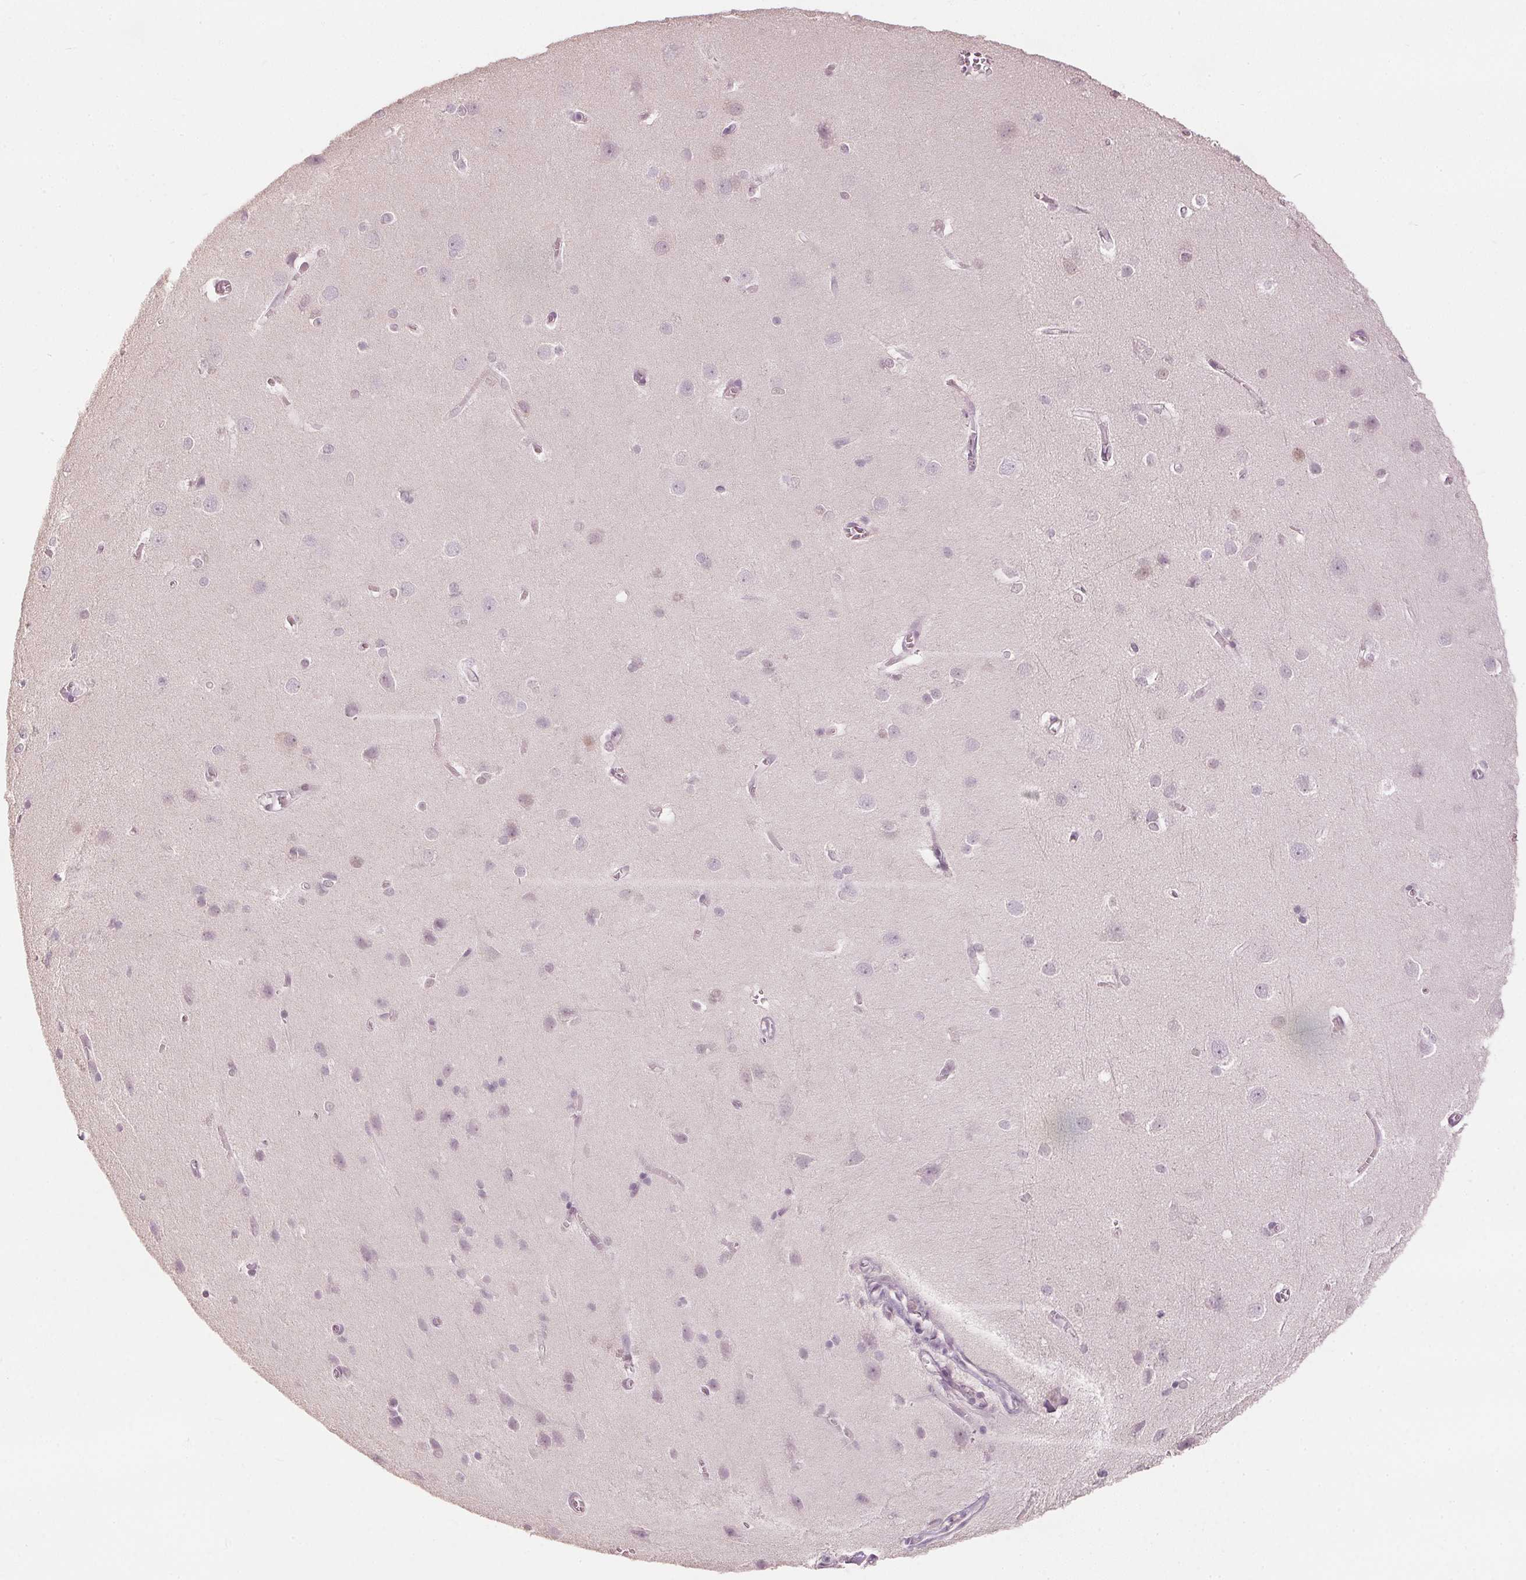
{"staining": {"intensity": "negative", "quantity": "none", "location": "none"}, "tissue": "cerebral cortex", "cell_type": "Endothelial cells", "image_type": "normal", "snomed": [{"axis": "morphology", "description": "Normal tissue, NOS"}, {"axis": "topography", "description": "Cerebral cortex"}], "caption": "Photomicrograph shows no protein positivity in endothelial cells of benign cerebral cortex.", "gene": "ENSG00000267001", "patient": {"sex": "male", "age": 37}}